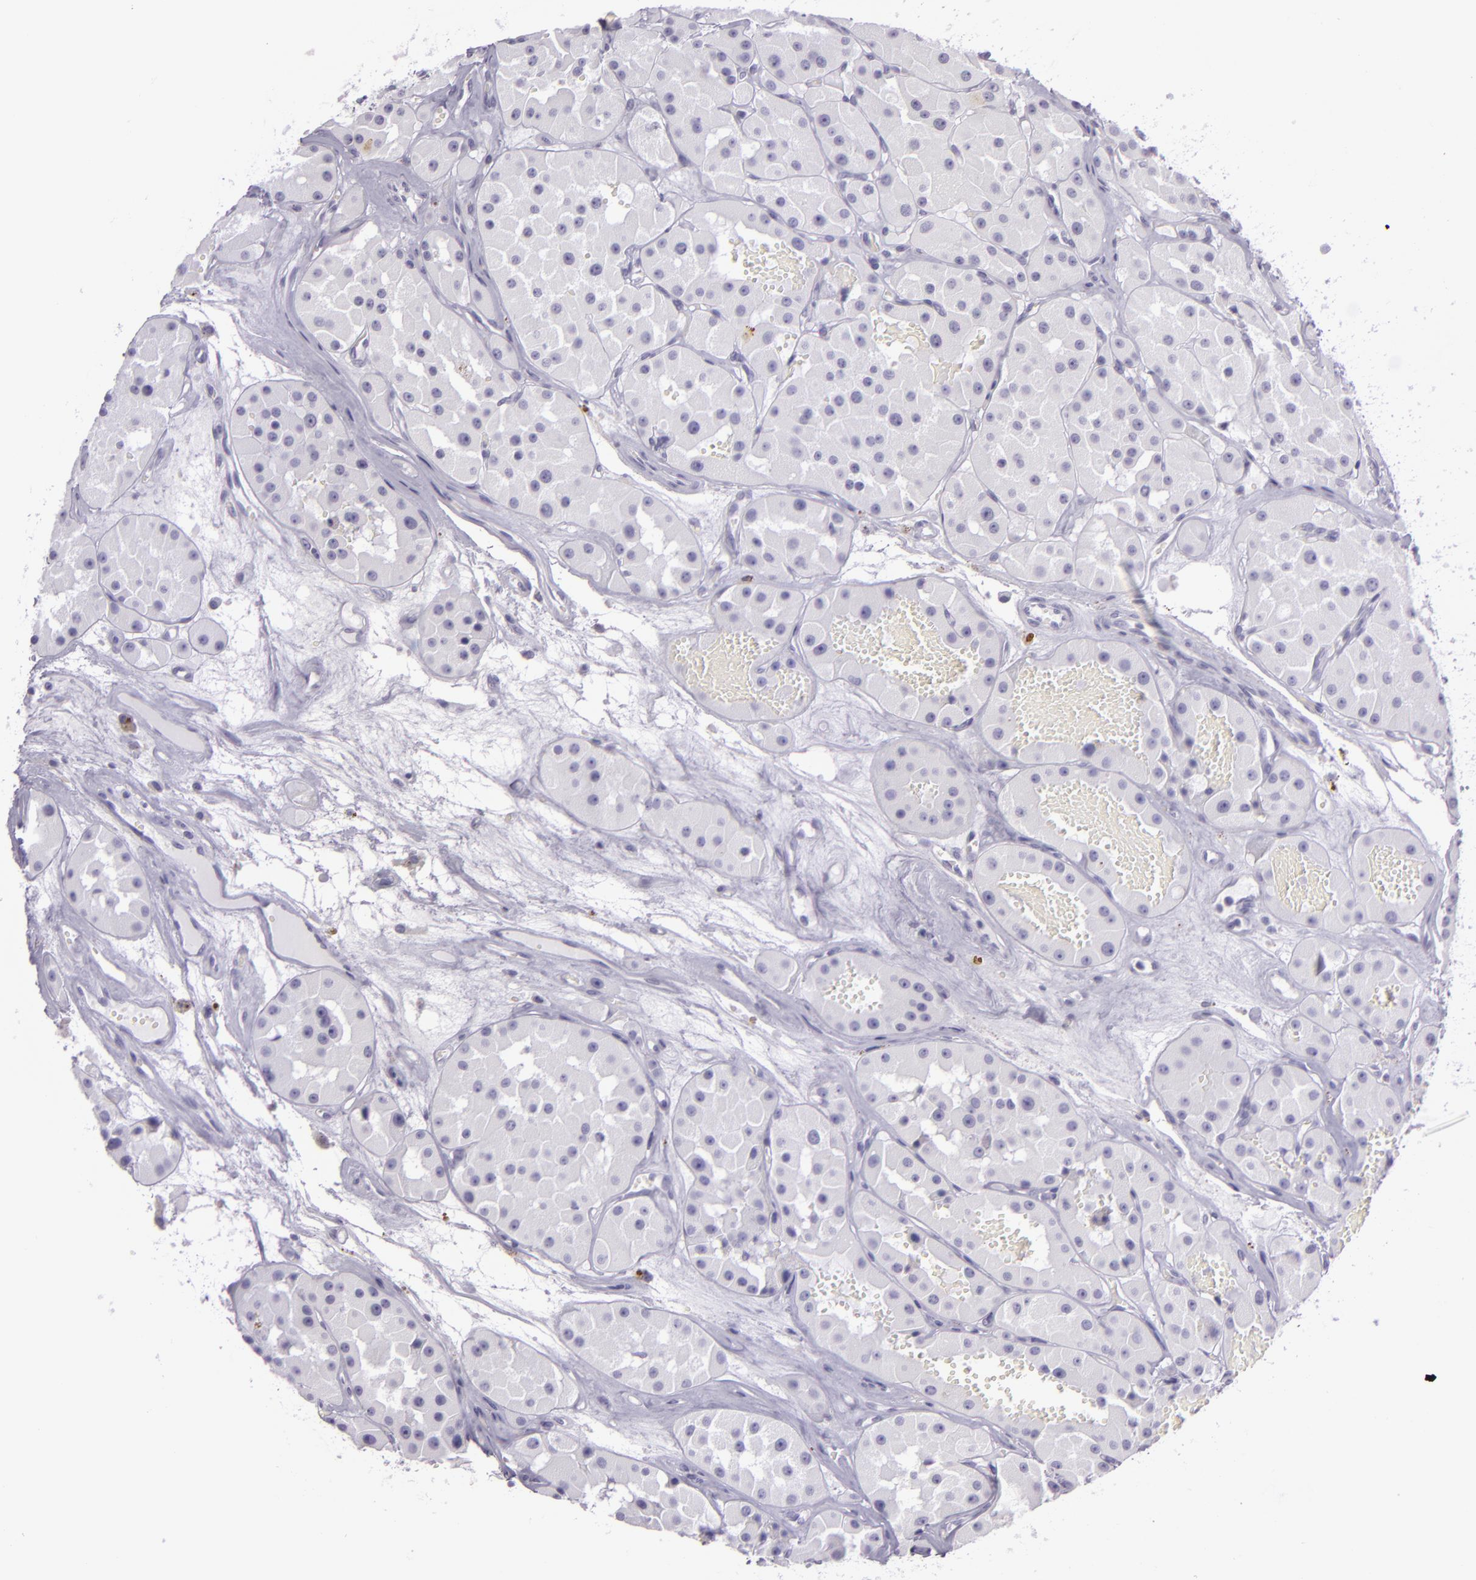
{"staining": {"intensity": "negative", "quantity": "none", "location": "none"}, "tissue": "renal cancer", "cell_type": "Tumor cells", "image_type": "cancer", "snomed": [{"axis": "morphology", "description": "Adenocarcinoma, uncertain malignant potential"}, {"axis": "topography", "description": "Kidney"}], "caption": "High power microscopy micrograph of an immunohistochemistry image of renal adenocarcinoma,  uncertain malignant potential, revealing no significant expression in tumor cells.", "gene": "MUC6", "patient": {"sex": "male", "age": 63}}